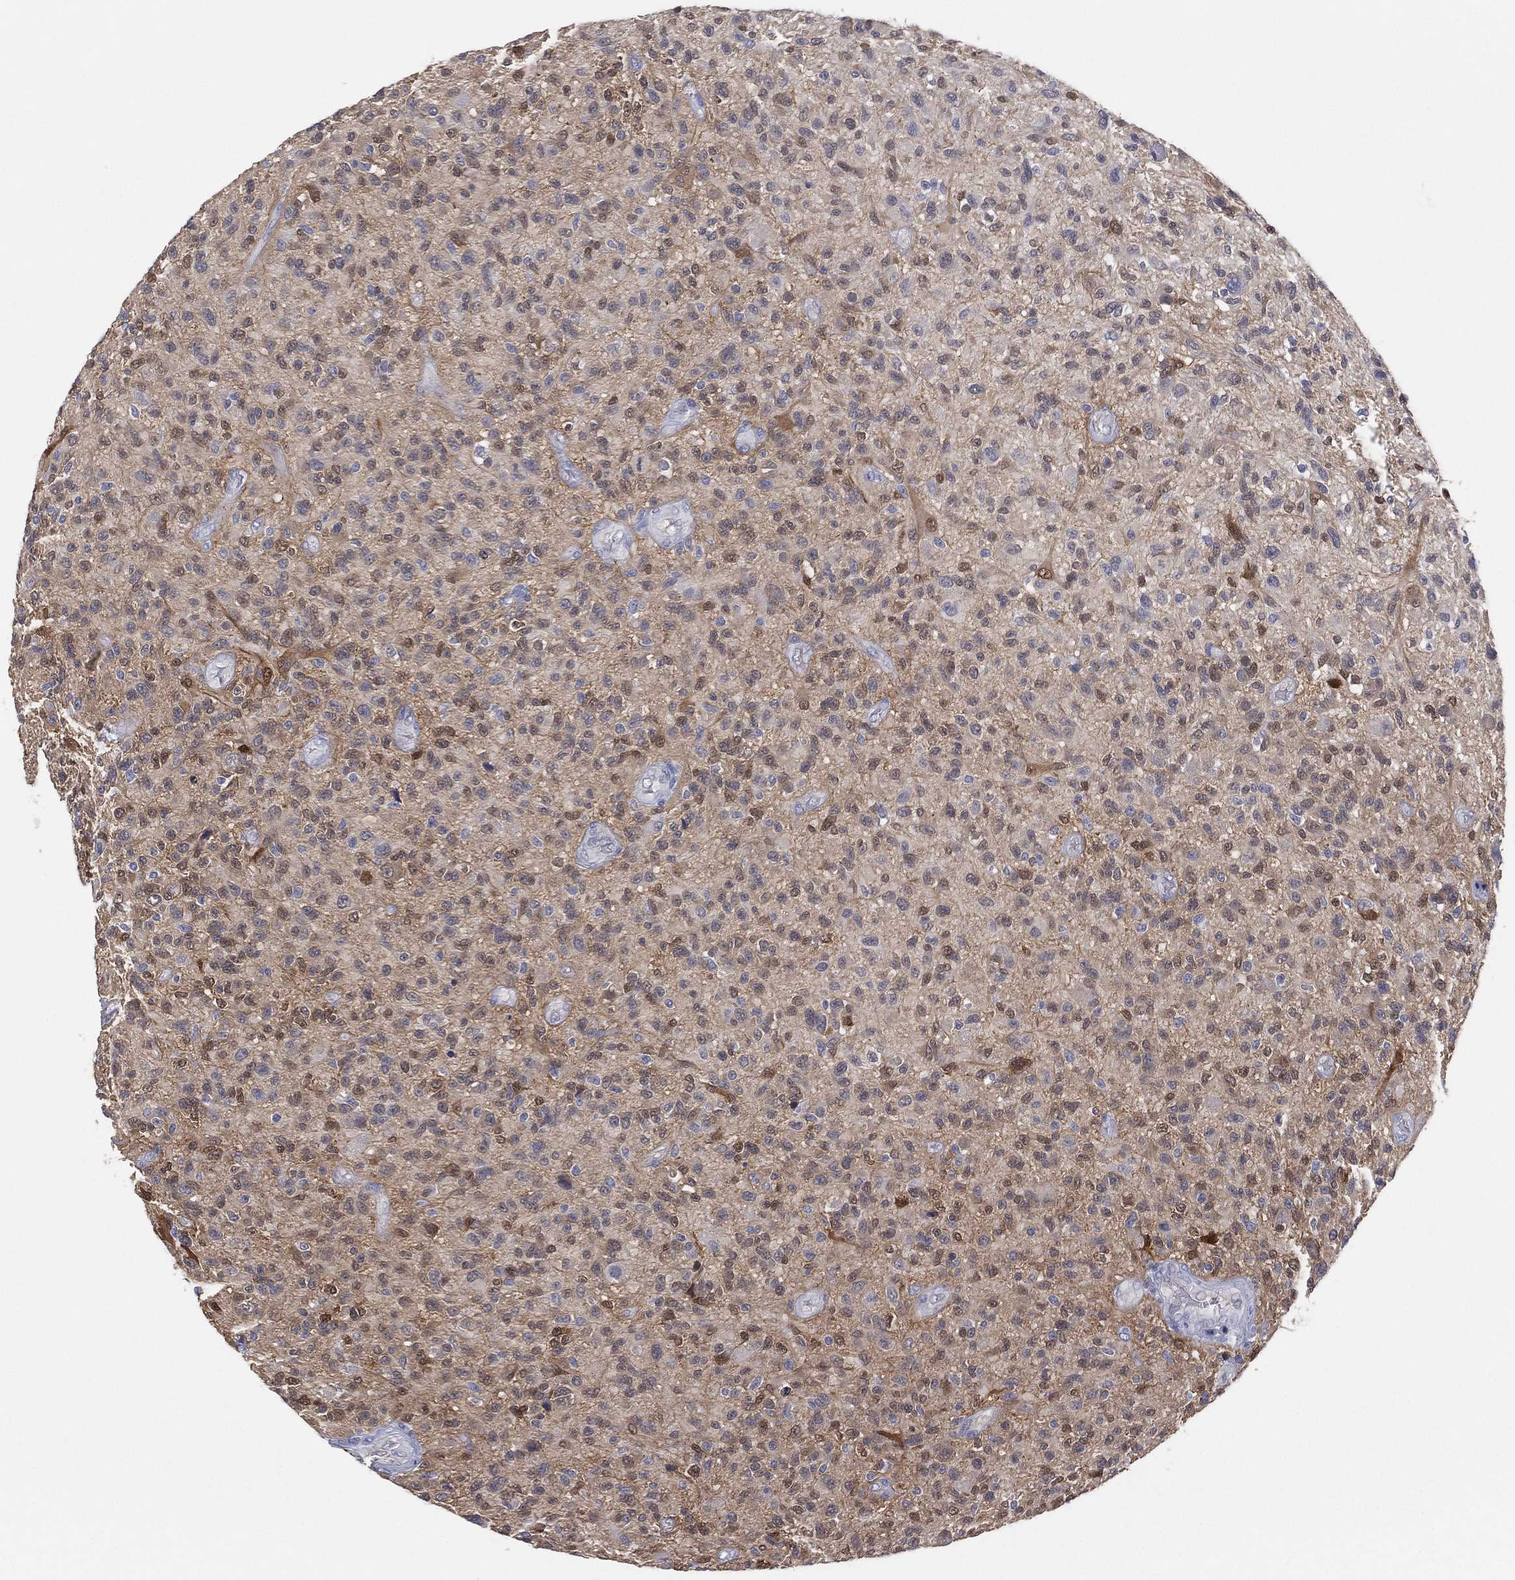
{"staining": {"intensity": "weak", "quantity": "<25%", "location": "cytoplasmic/membranous,nuclear"}, "tissue": "glioma", "cell_type": "Tumor cells", "image_type": "cancer", "snomed": [{"axis": "morphology", "description": "Glioma, malignant, High grade"}, {"axis": "topography", "description": "Brain"}], "caption": "Protein analysis of glioma displays no significant expression in tumor cells. (Brightfield microscopy of DAB immunohistochemistry (IHC) at high magnification).", "gene": "DDAH1", "patient": {"sex": "male", "age": 47}}